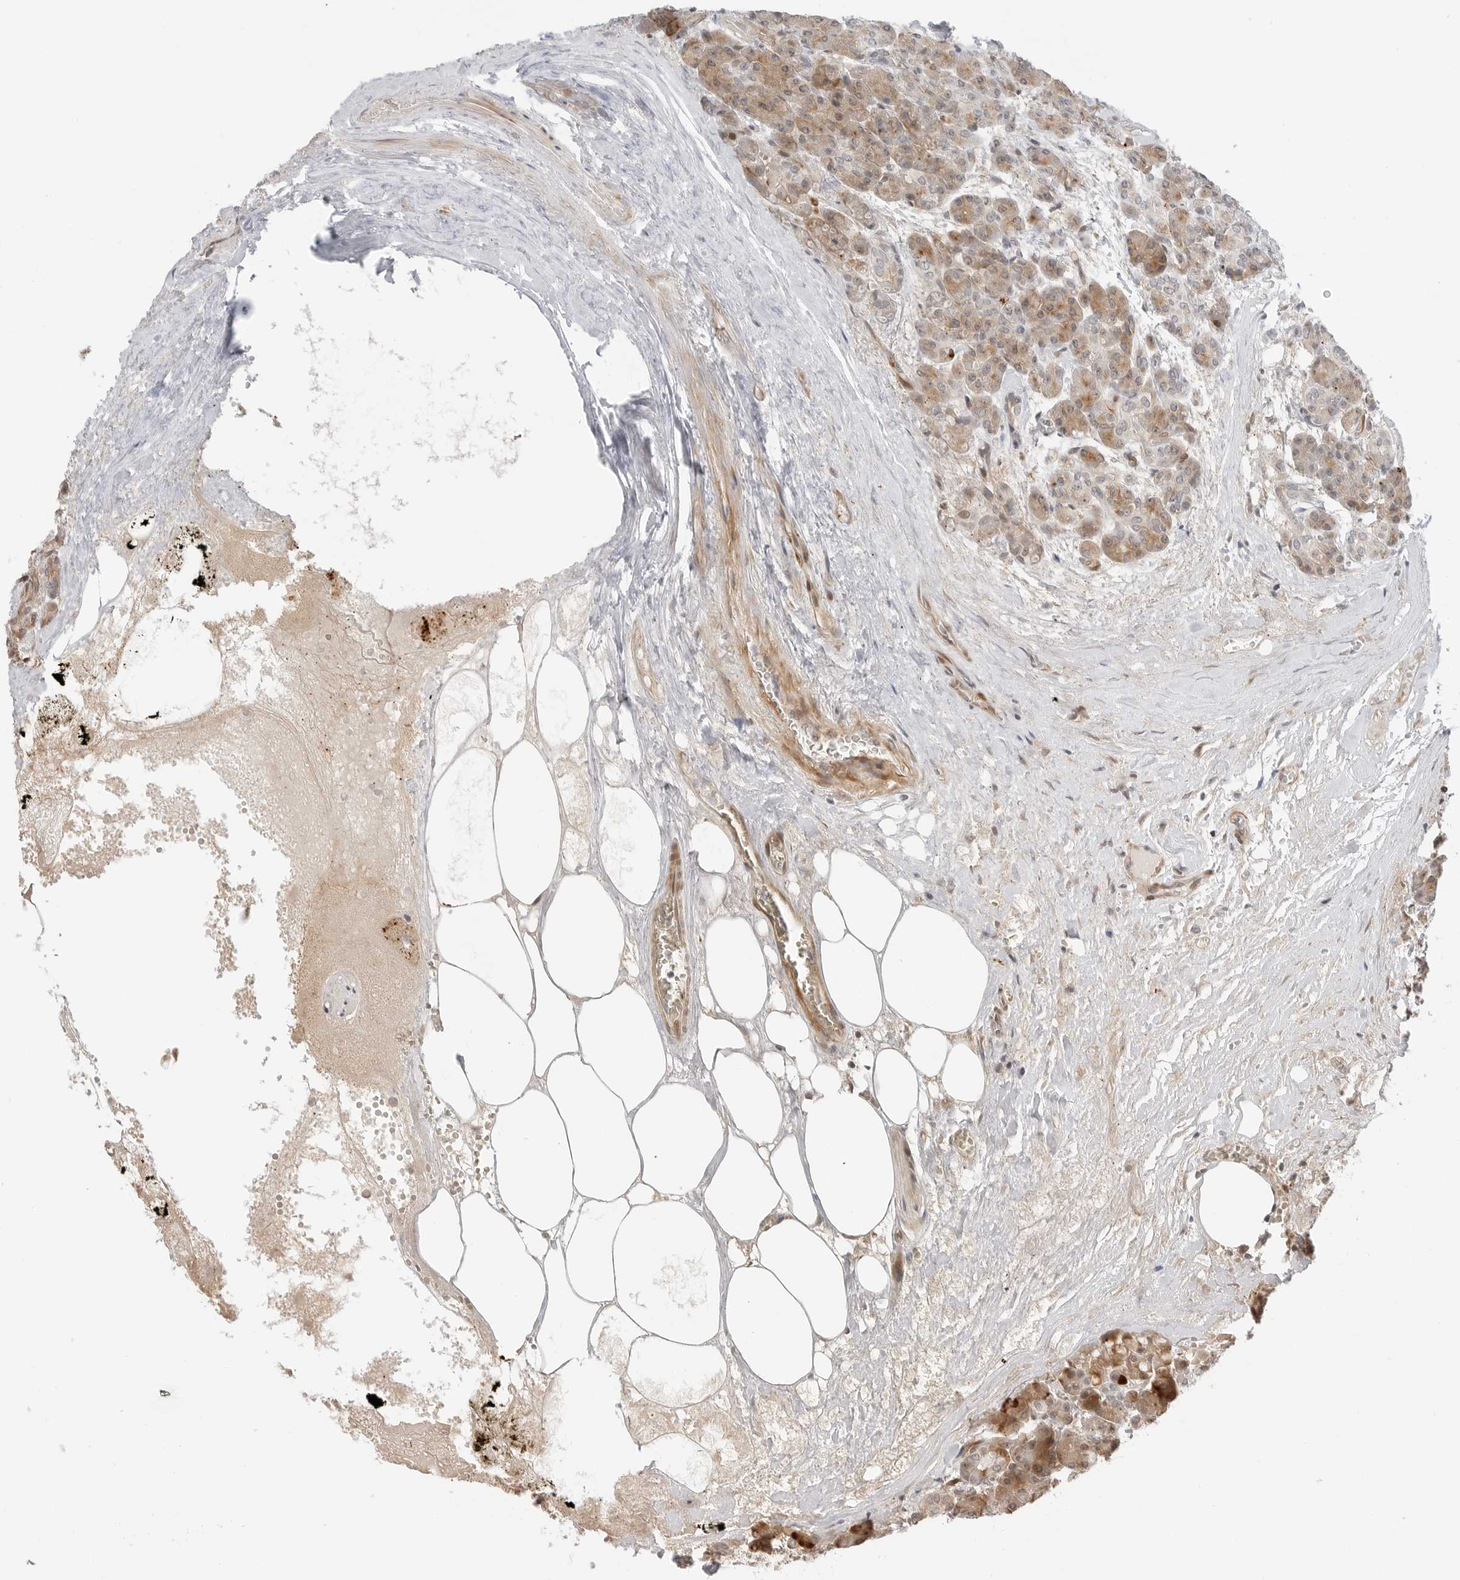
{"staining": {"intensity": "strong", "quantity": ">75%", "location": "cytoplasmic/membranous"}, "tissue": "pancreas", "cell_type": "Exocrine glandular cells", "image_type": "normal", "snomed": [{"axis": "morphology", "description": "Normal tissue, NOS"}, {"axis": "topography", "description": "Pancreas"}], "caption": "High-power microscopy captured an immunohistochemistry (IHC) micrograph of normal pancreas, revealing strong cytoplasmic/membranous expression in approximately >75% of exocrine glandular cells.", "gene": "GEM", "patient": {"sex": "male", "age": 63}}